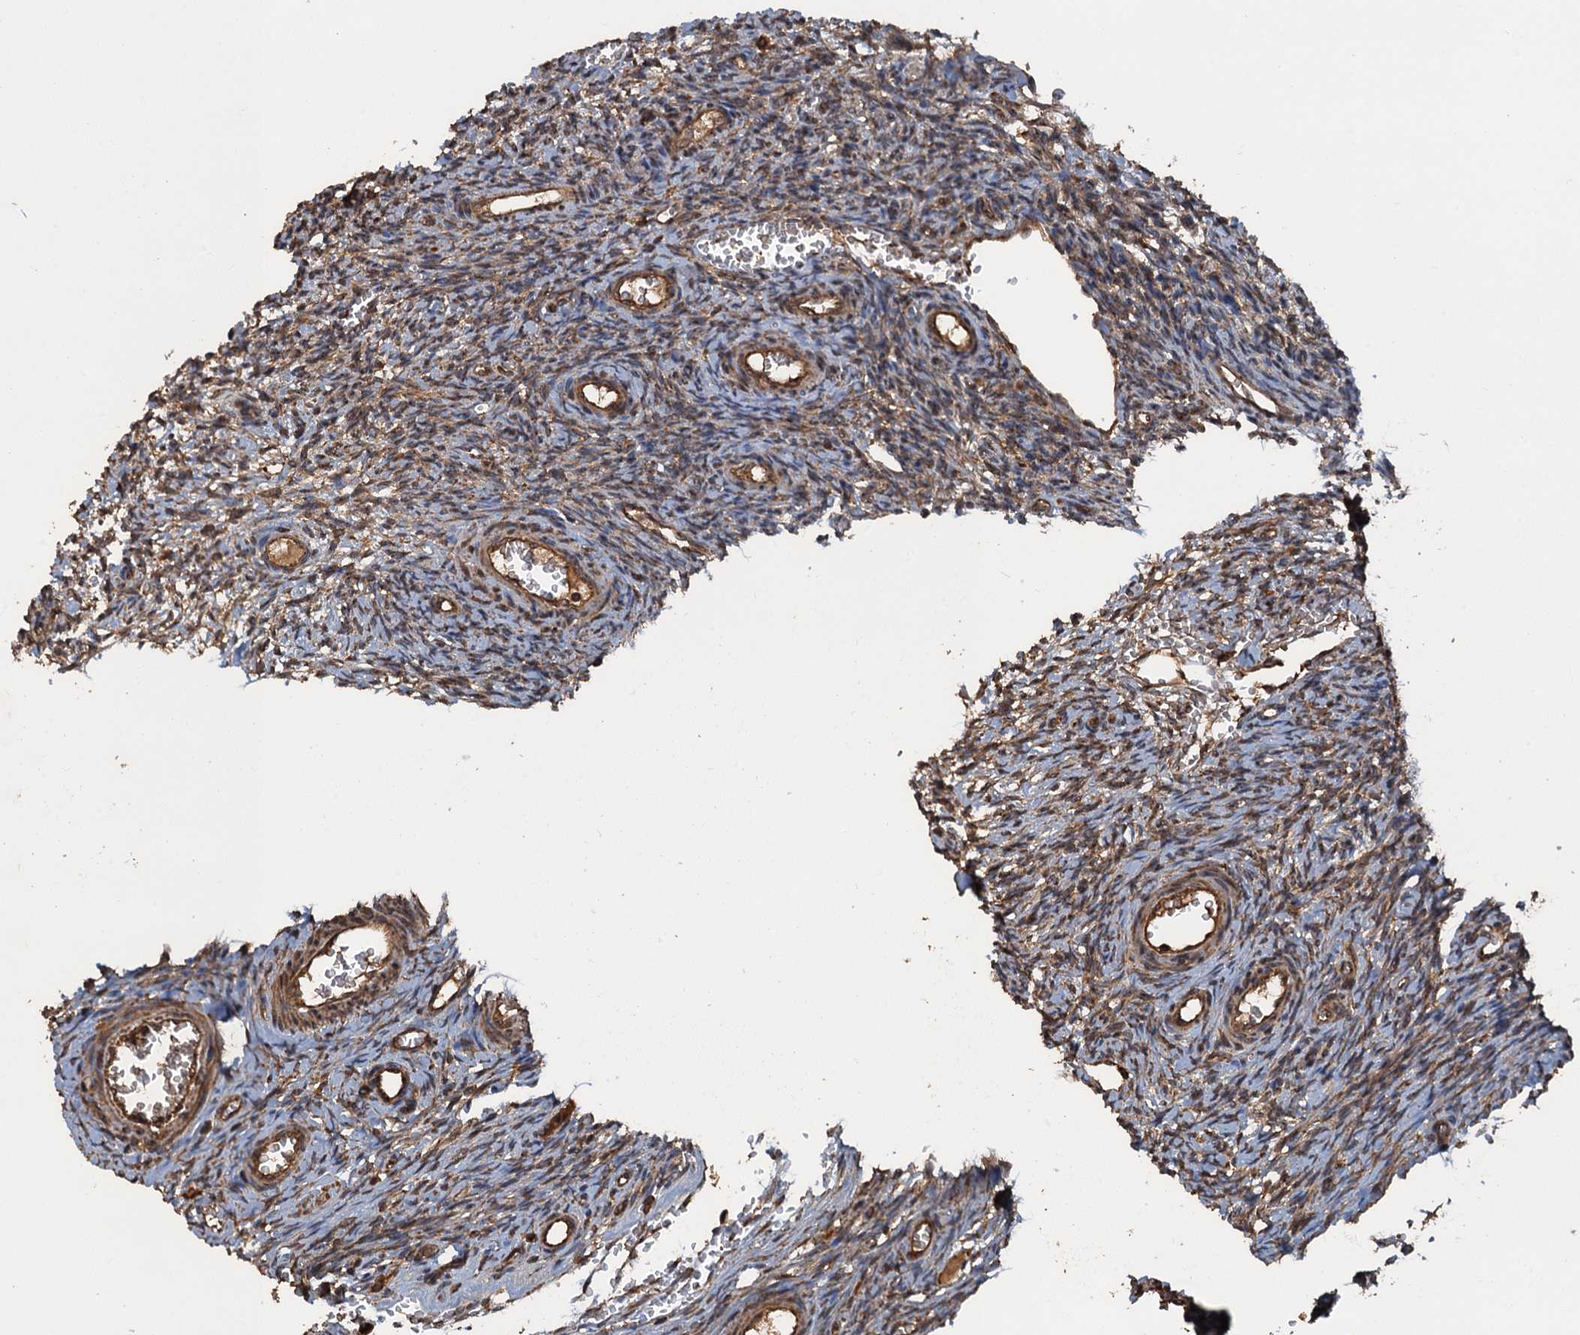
{"staining": {"intensity": "moderate", "quantity": ">75%", "location": "cytoplasmic/membranous"}, "tissue": "ovary", "cell_type": "Ovarian stroma cells", "image_type": "normal", "snomed": [{"axis": "morphology", "description": "Normal tissue, NOS"}, {"axis": "topography", "description": "Ovary"}], "caption": "A brown stain highlights moderate cytoplasmic/membranous staining of a protein in ovarian stroma cells of normal human ovary. (brown staining indicates protein expression, while blue staining denotes nuclei).", "gene": "GLE1", "patient": {"sex": "female", "age": 39}}